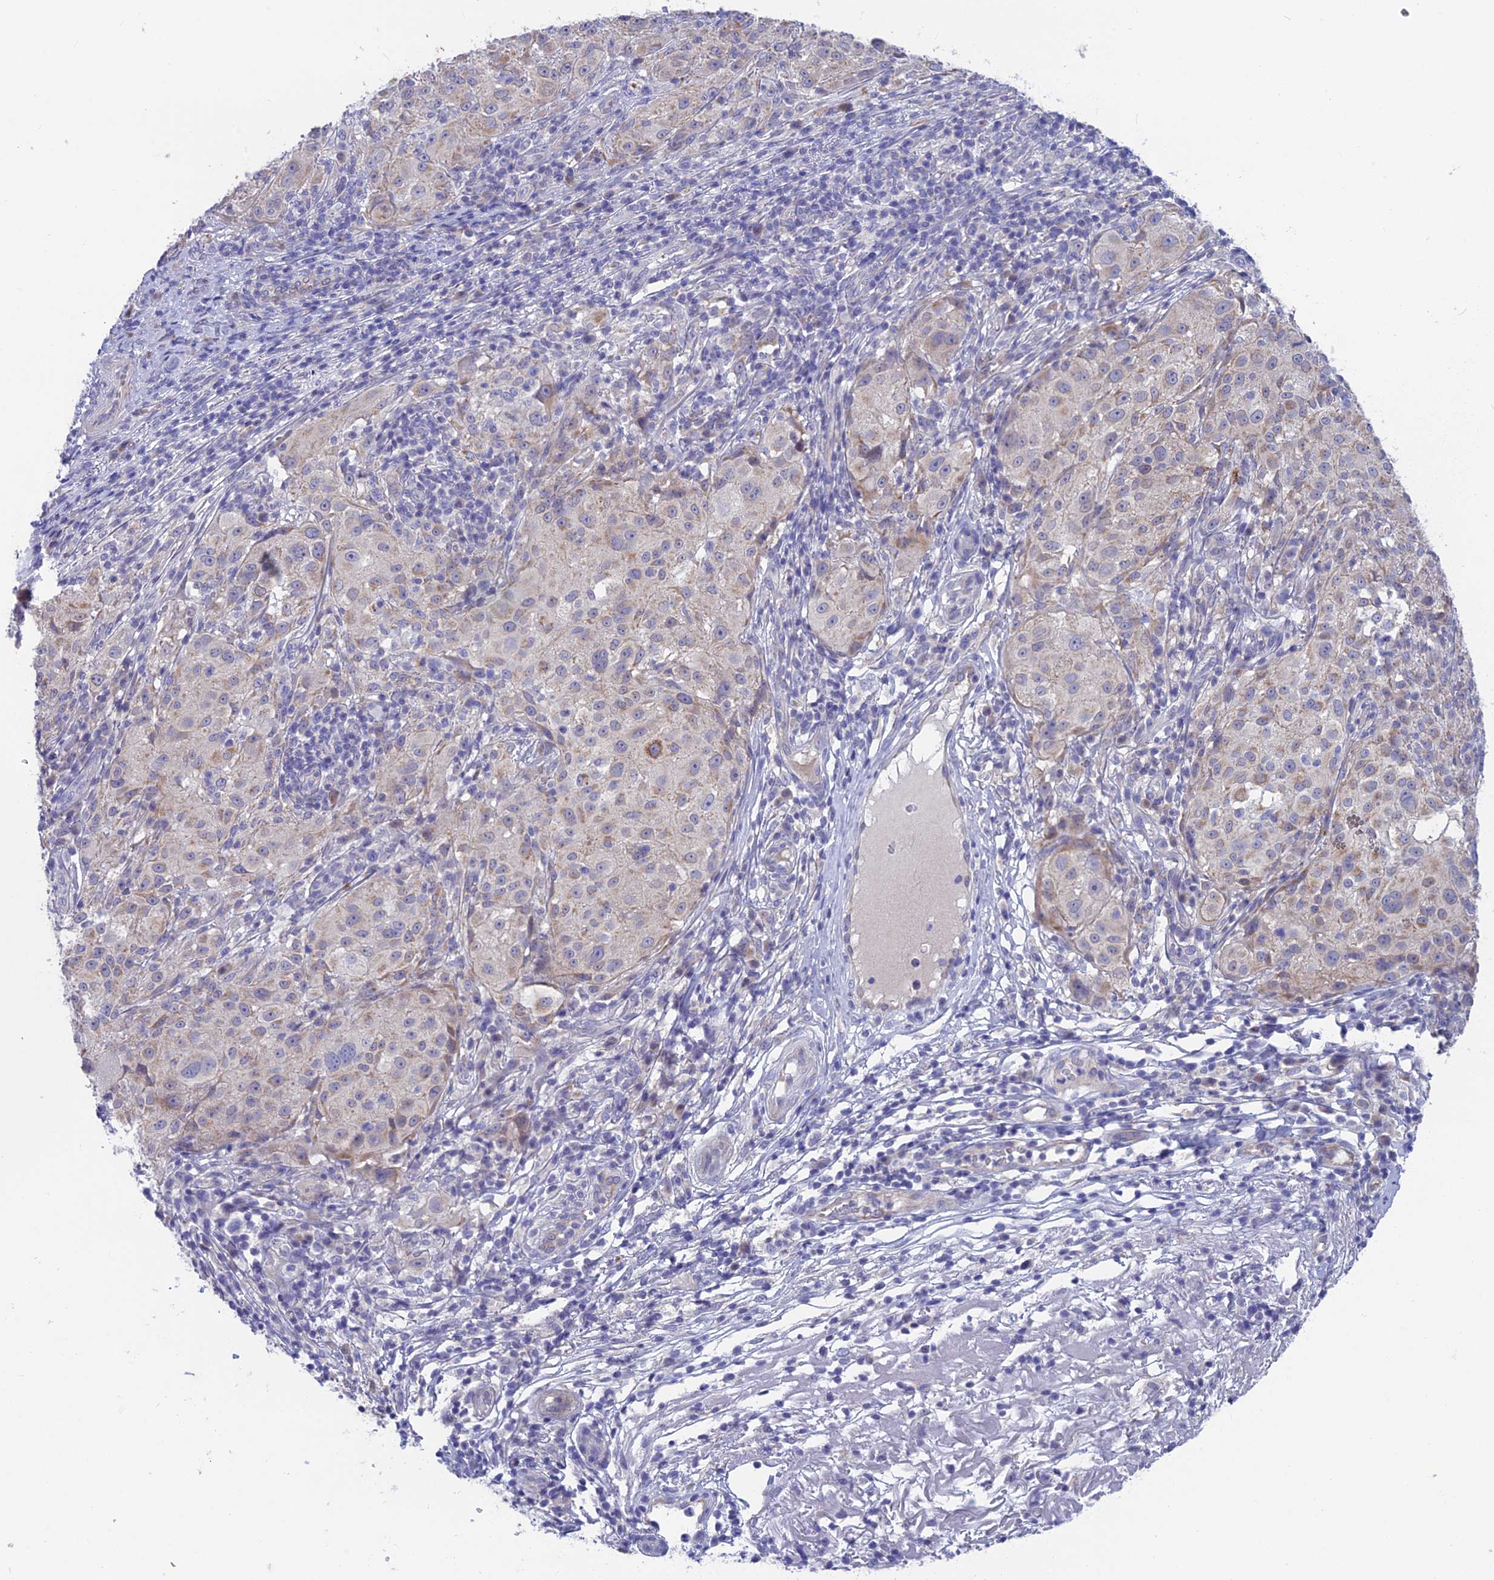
{"staining": {"intensity": "negative", "quantity": "none", "location": "none"}, "tissue": "melanoma", "cell_type": "Tumor cells", "image_type": "cancer", "snomed": [{"axis": "morphology", "description": "Necrosis, NOS"}, {"axis": "morphology", "description": "Malignant melanoma, NOS"}, {"axis": "topography", "description": "Skin"}], "caption": "High magnification brightfield microscopy of melanoma stained with DAB (brown) and counterstained with hematoxylin (blue): tumor cells show no significant positivity.", "gene": "SNTN", "patient": {"sex": "female", "age": 87}}